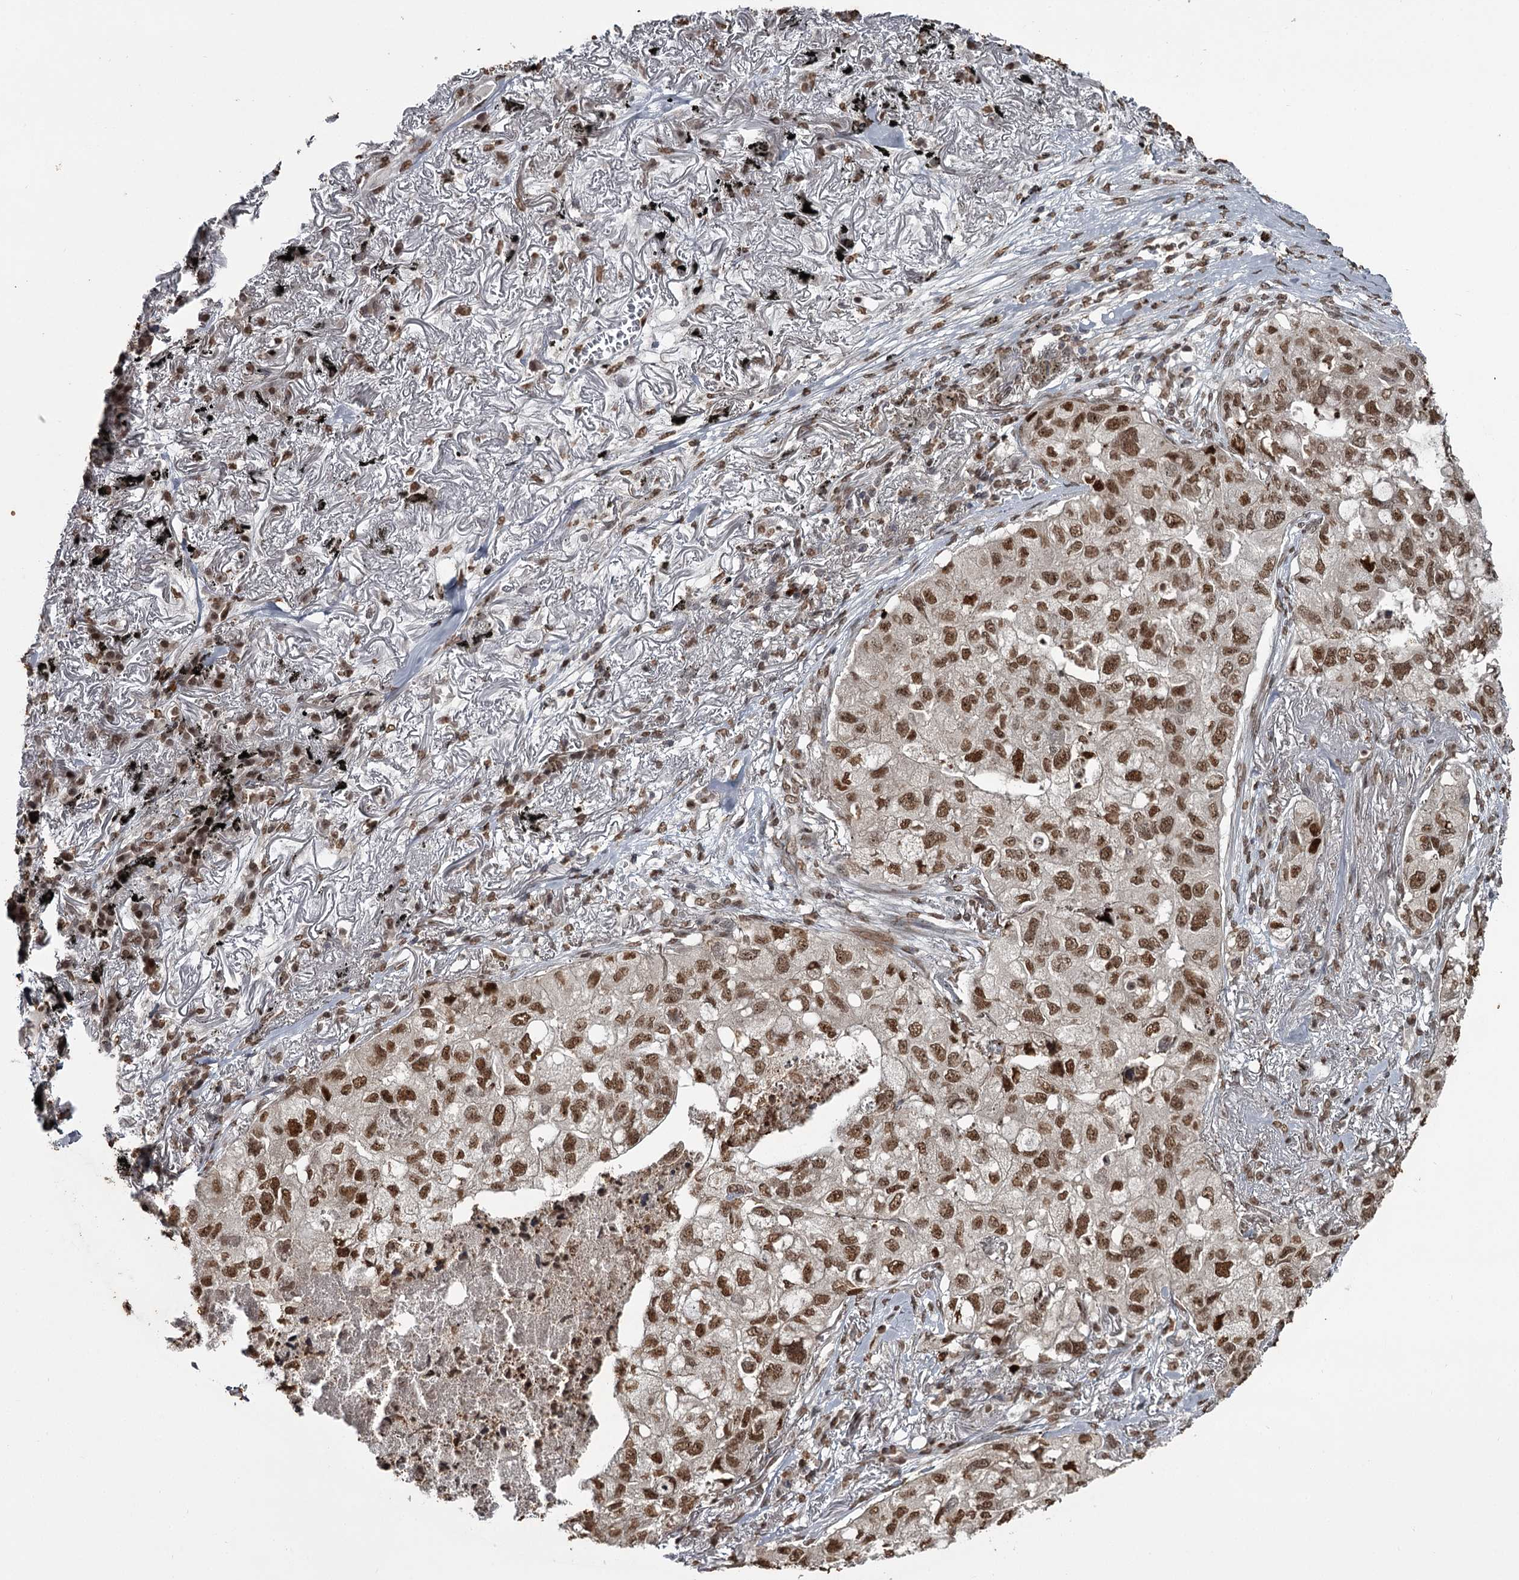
{"staining": {"intensity": "strong", "quantity": ">75%", "location": "nuclear"}, "tissue": "lung cancer", "cell_type": "Tumor cells", "image_type": "cancer", "snomed": [{"axis": "morphology", "description": "Adenocarcinoma, NOS"}, {"axis": "topography", "description": "Lung"}], "caption": "IHC (DAB (3,3'-diaminobenzidine)) staining of lung adenocarcinoma displays strong nuclear protein staining in approximately >75% of tumor cells.", "gene": "THYN1", "patient": {"sex": "male", "age": 65}}